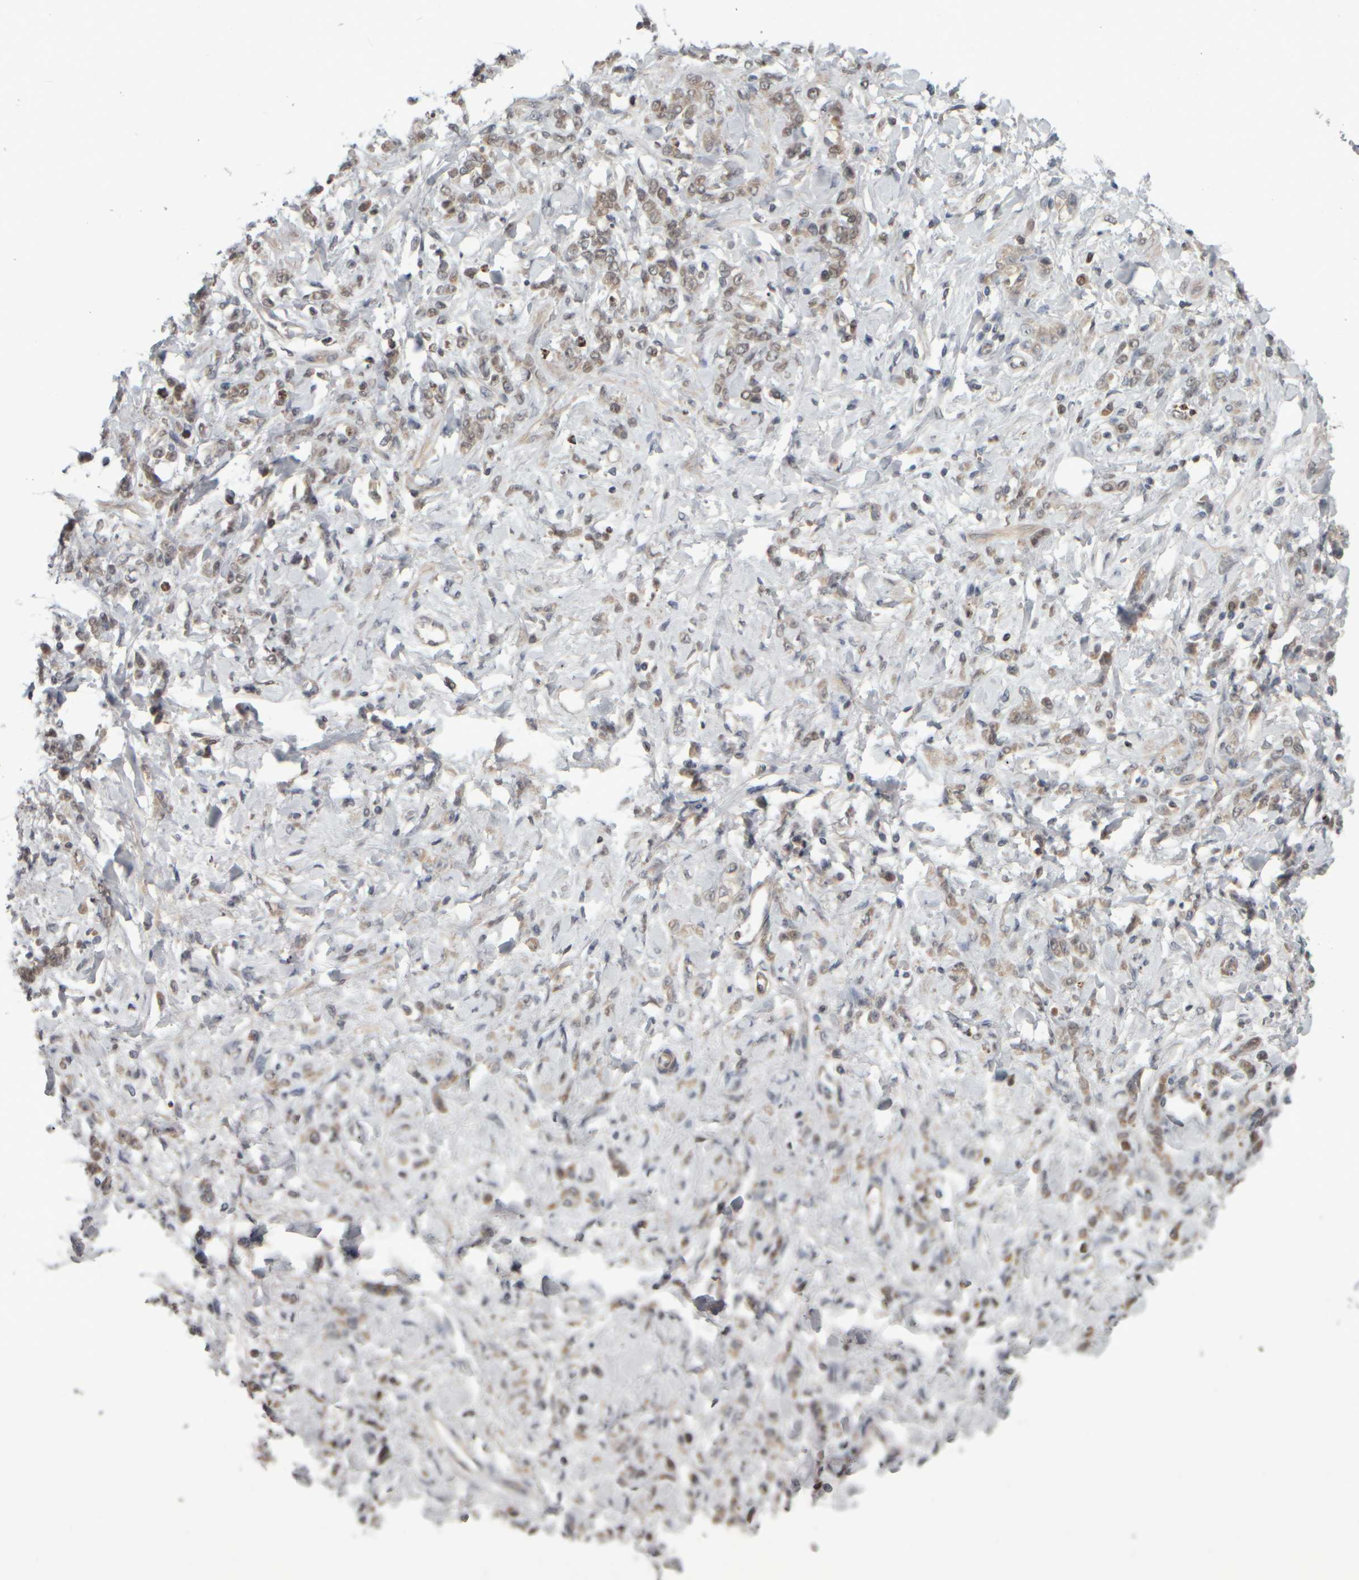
{"staining": {"intensity": "weak", "quantity": ">75%", "location": "cytoplasmic/membranous"}, "tissue": "stomach cancer", "cell_type": "Tumor cells", "image_type": "cancer", "snomed": [{"axis": "morphology", "description": "Normal tissue, NOS"}, {"axis": "morphology", "description": "Adenocarcinoma, NOS"}, {"axis": "topography", "description": "Stomach"}], "caption": "A high-resolution histopathology image shows IHC staining of stomach cancer (adenocarcinoma), which demonstrates weak cytoplasmic/membranous staining in about >75% of tumor cells.", "gene": "CWC27", "patient": {"sex": "male", "age": 82}}